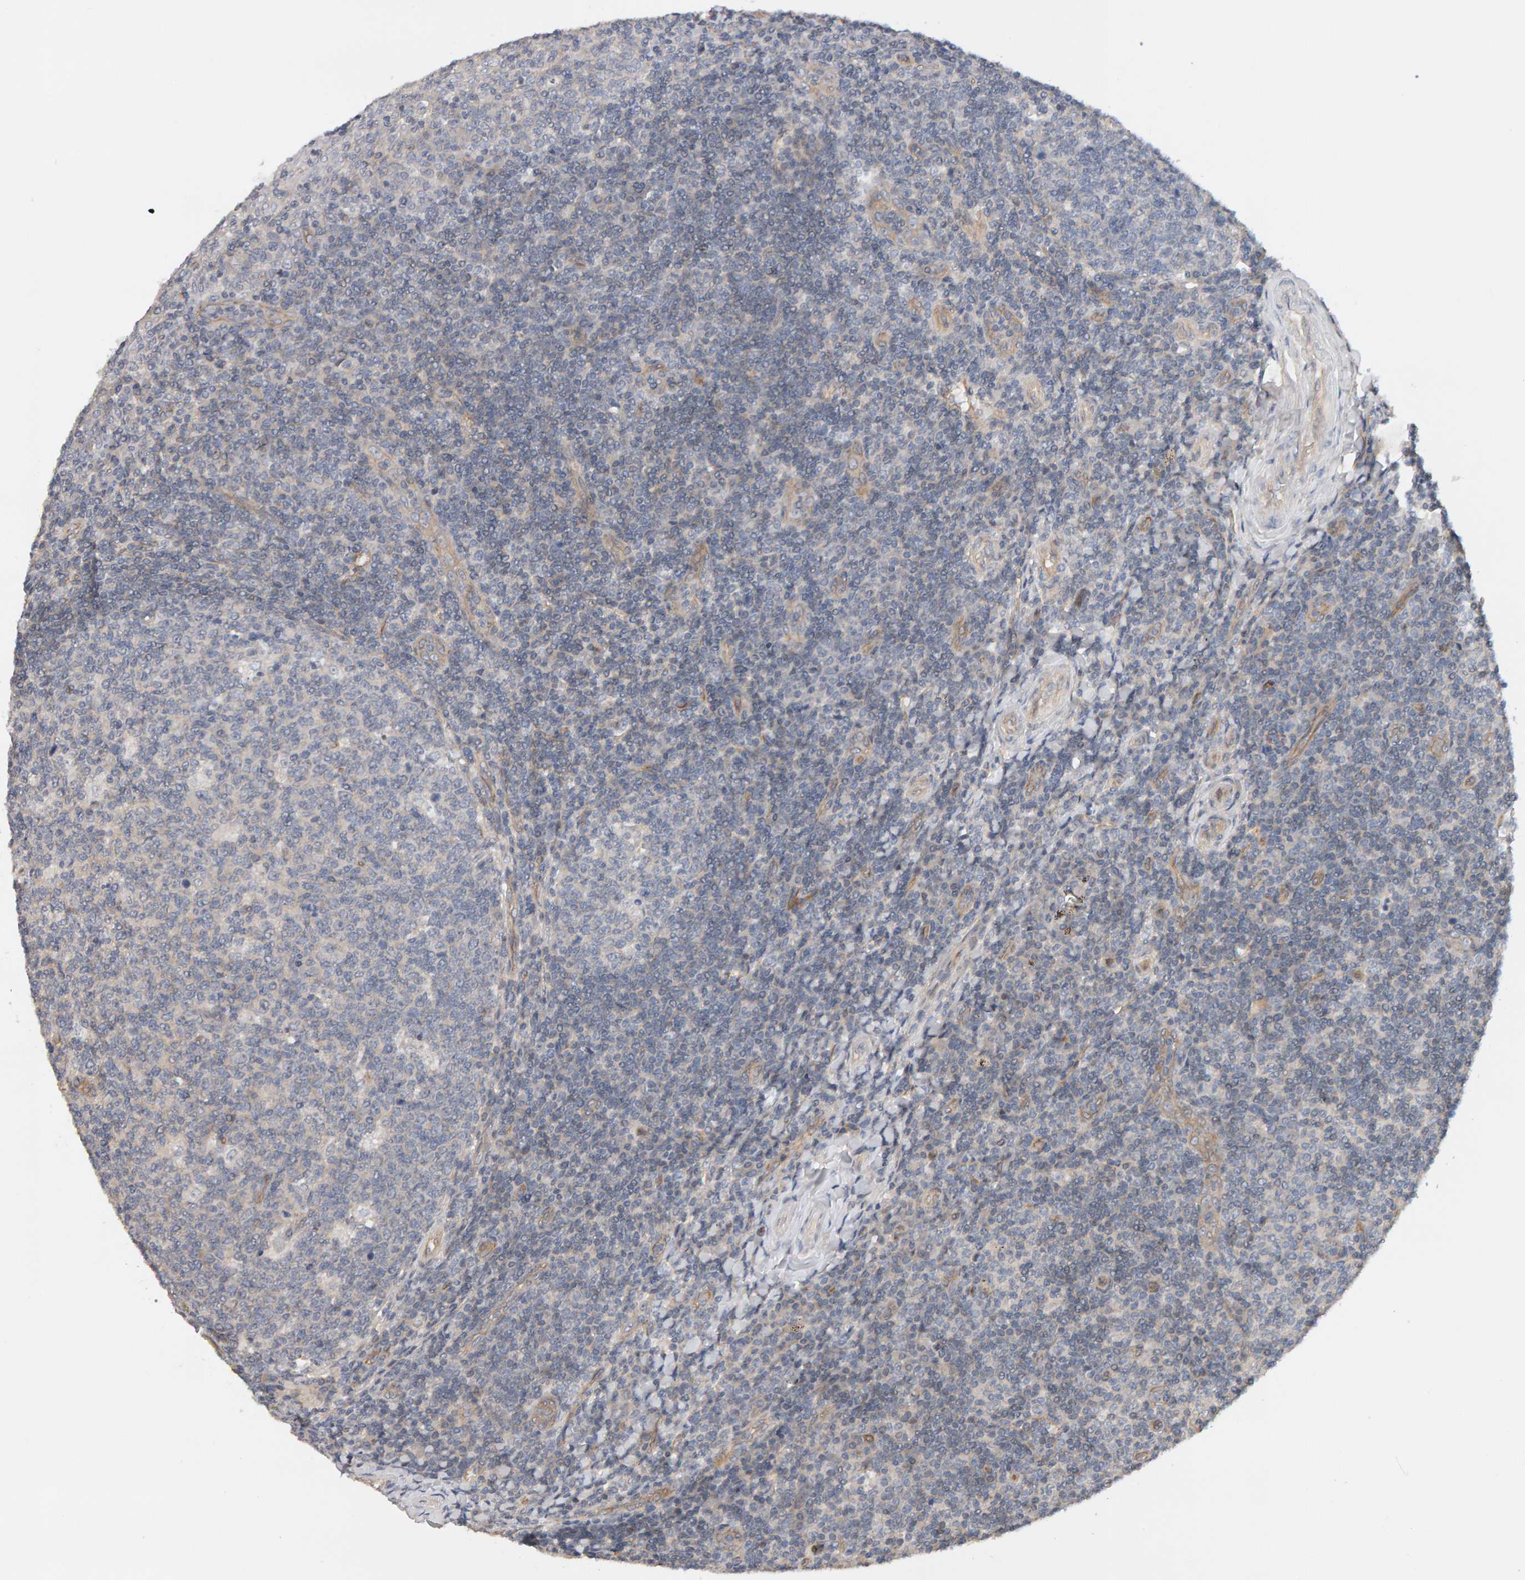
{"staining": {"intensity": "negative", "quantity": "none", "location": "none"}, "tissue": "tonsil", "cell_type": "Germinal center cells", "image_type": "normal", "snomed": [{"axis": "morphology", "description": "Normal tissue, NOS"}, {"axis": "topography", "description": "Tonsil"}], "caption": "Immunohistochemistry photomicrograph of normal tonsil: tonsil stained with DAB reveals no significant protein staining in germinal center cells.", "gene": "PPP1R16A", "patient": {"sex": "female", "age": 19}}